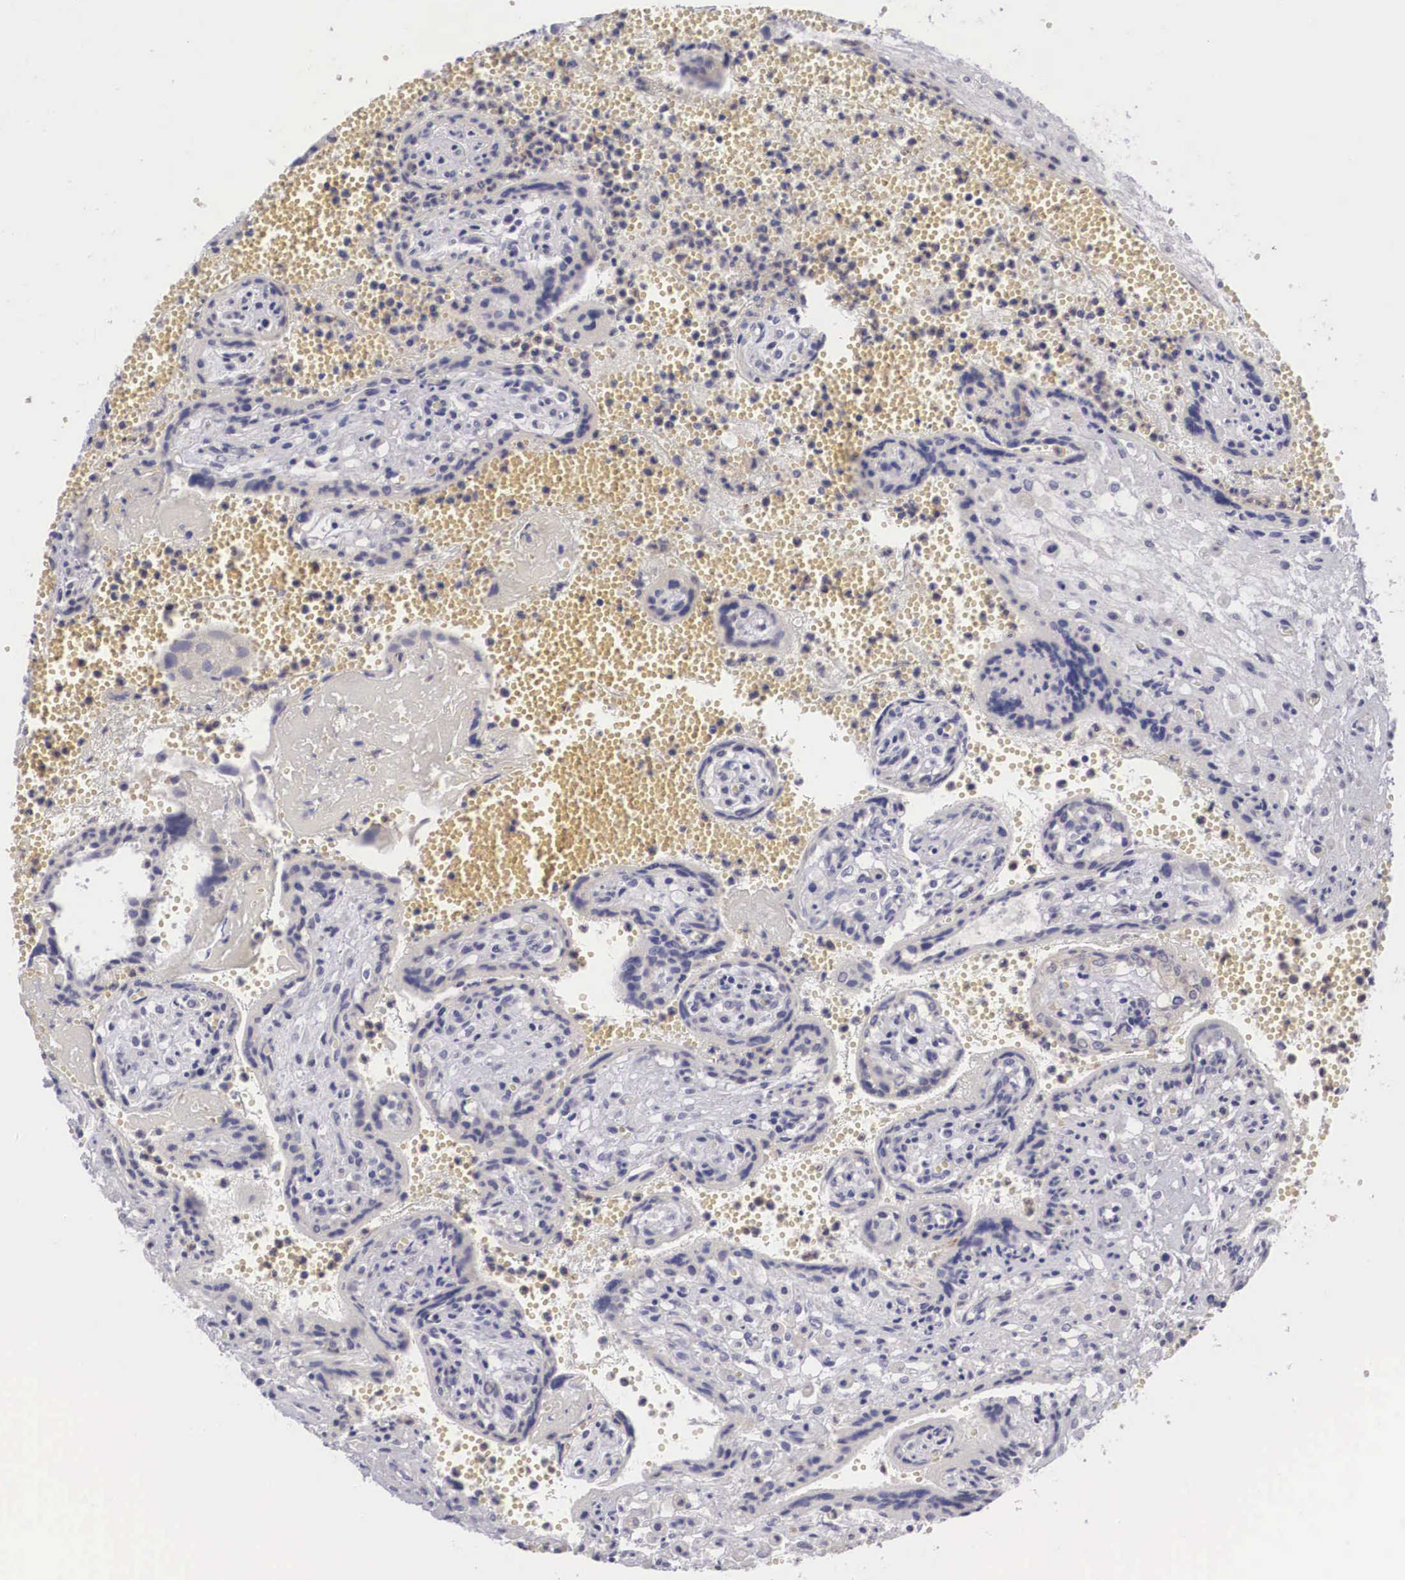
{"staining": {"intensity": "weak", "quantity": ">75%", "location": "cytoplasmic/membranous"}, "tissue": "placenta", "cell_type": "Decidual cells", "image_type": "normal", "snomed": [{"axis": "morphology", "description": "Normal tissue, NOS"}, {"axis": "topography", "description": "Placenta"}], "caption": "Brown immunohistochemical staining in unremarkable placenta shows weak cytoplasmic/membranous expression in approximately >75% of decidual cells.", "gene": "GRIPAP1", "patient": {"sex": "female", "age": 40}}